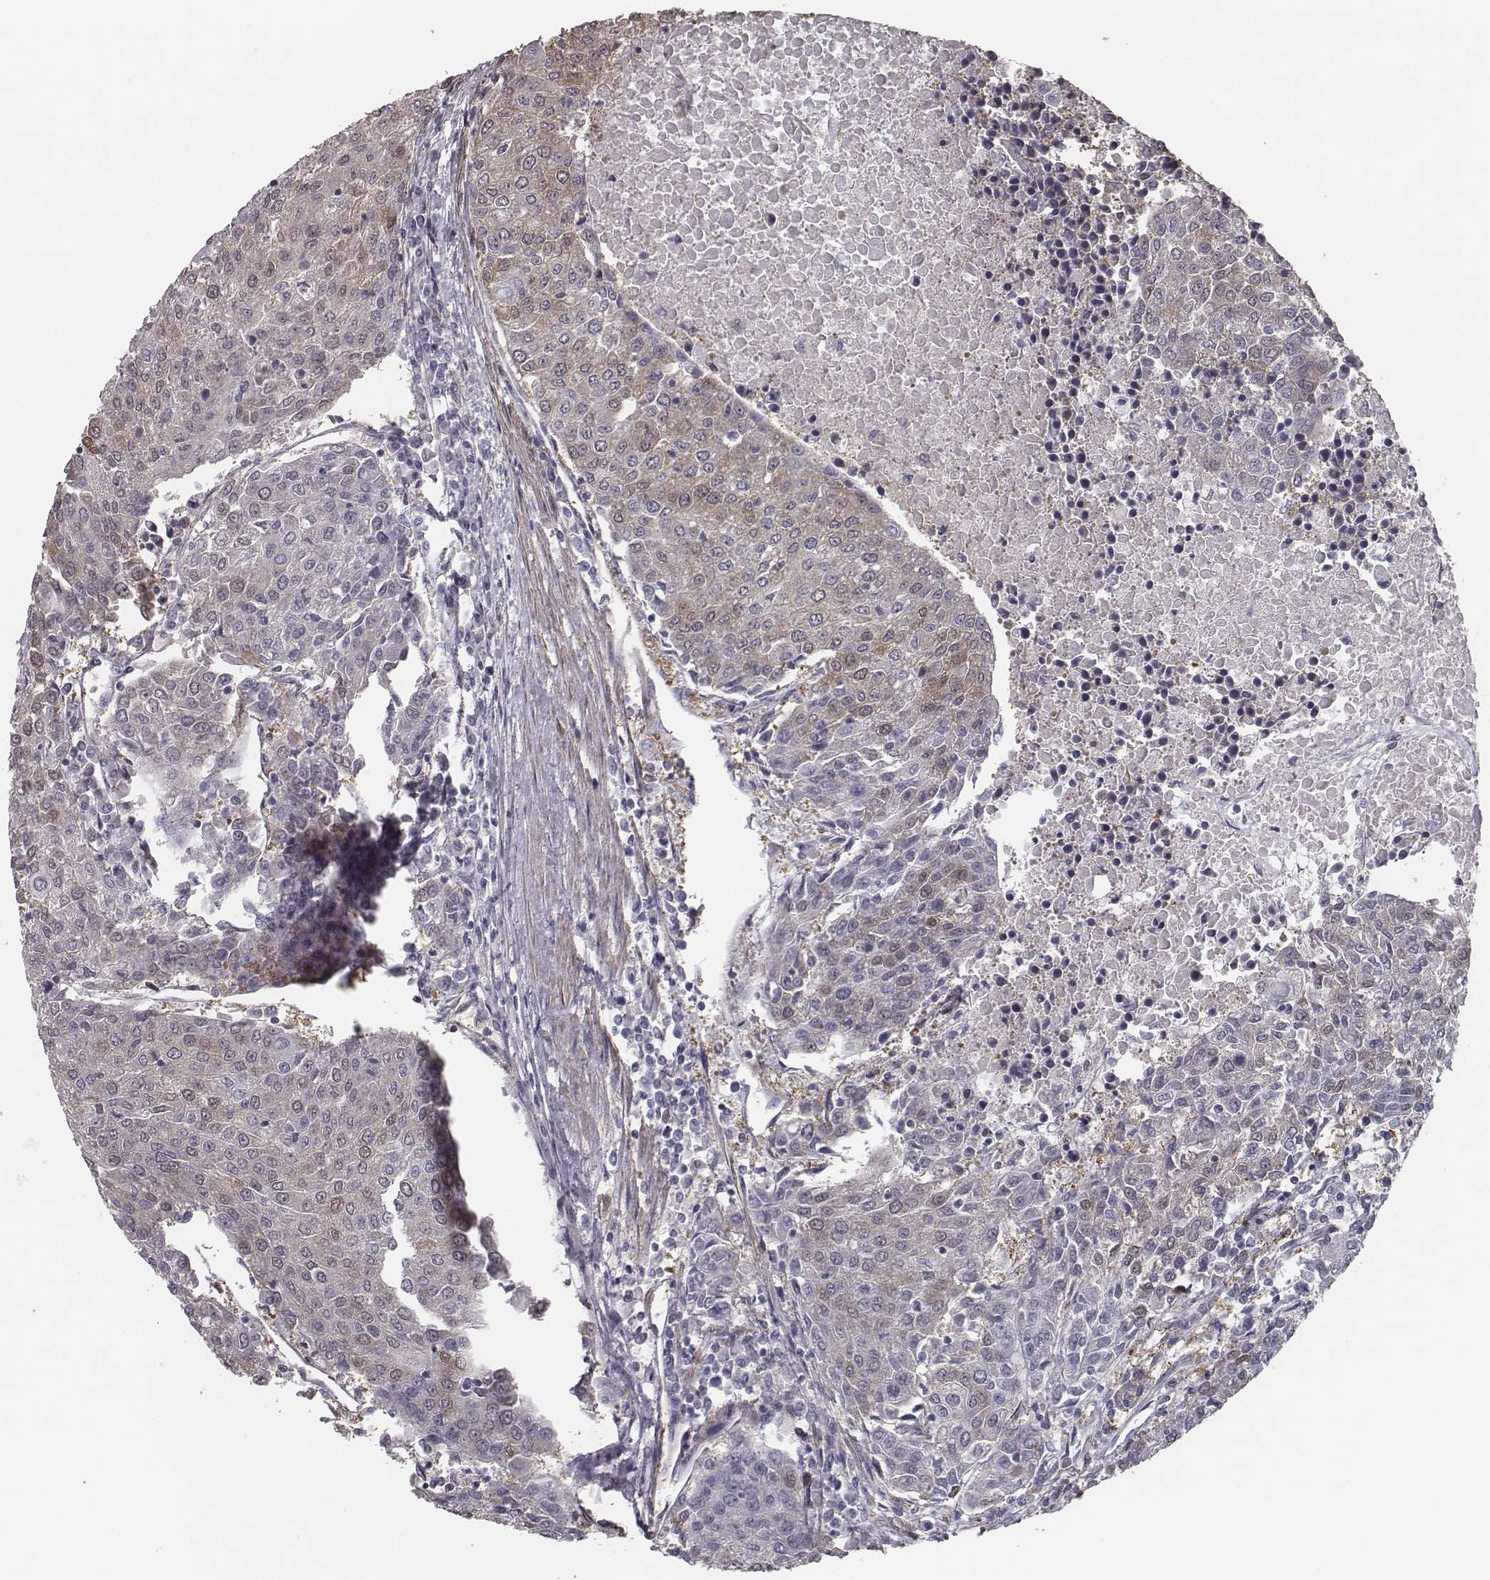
{"staining": {"intensity": "moderate", "quantity": "<25%", "location": "cytoplasmic/membranous"}, "tissue": "urothelial cancer", "cell_type": "Tumor cells", "image_type": "cancer", "snomed": [{"axis": "morphology", "description": "Urothelial carcinoma, High grade"}, {"axis": "topography", "description": "Urinary bladder"}], "caption": "Protein expression analysis of human urothelial cancer reveals moderate cytoplasmic/membranous positivity in approximately <25% of tumor cells.", "gene": "ISYNA1", "patient": {"sex": "female", "age": 85}}